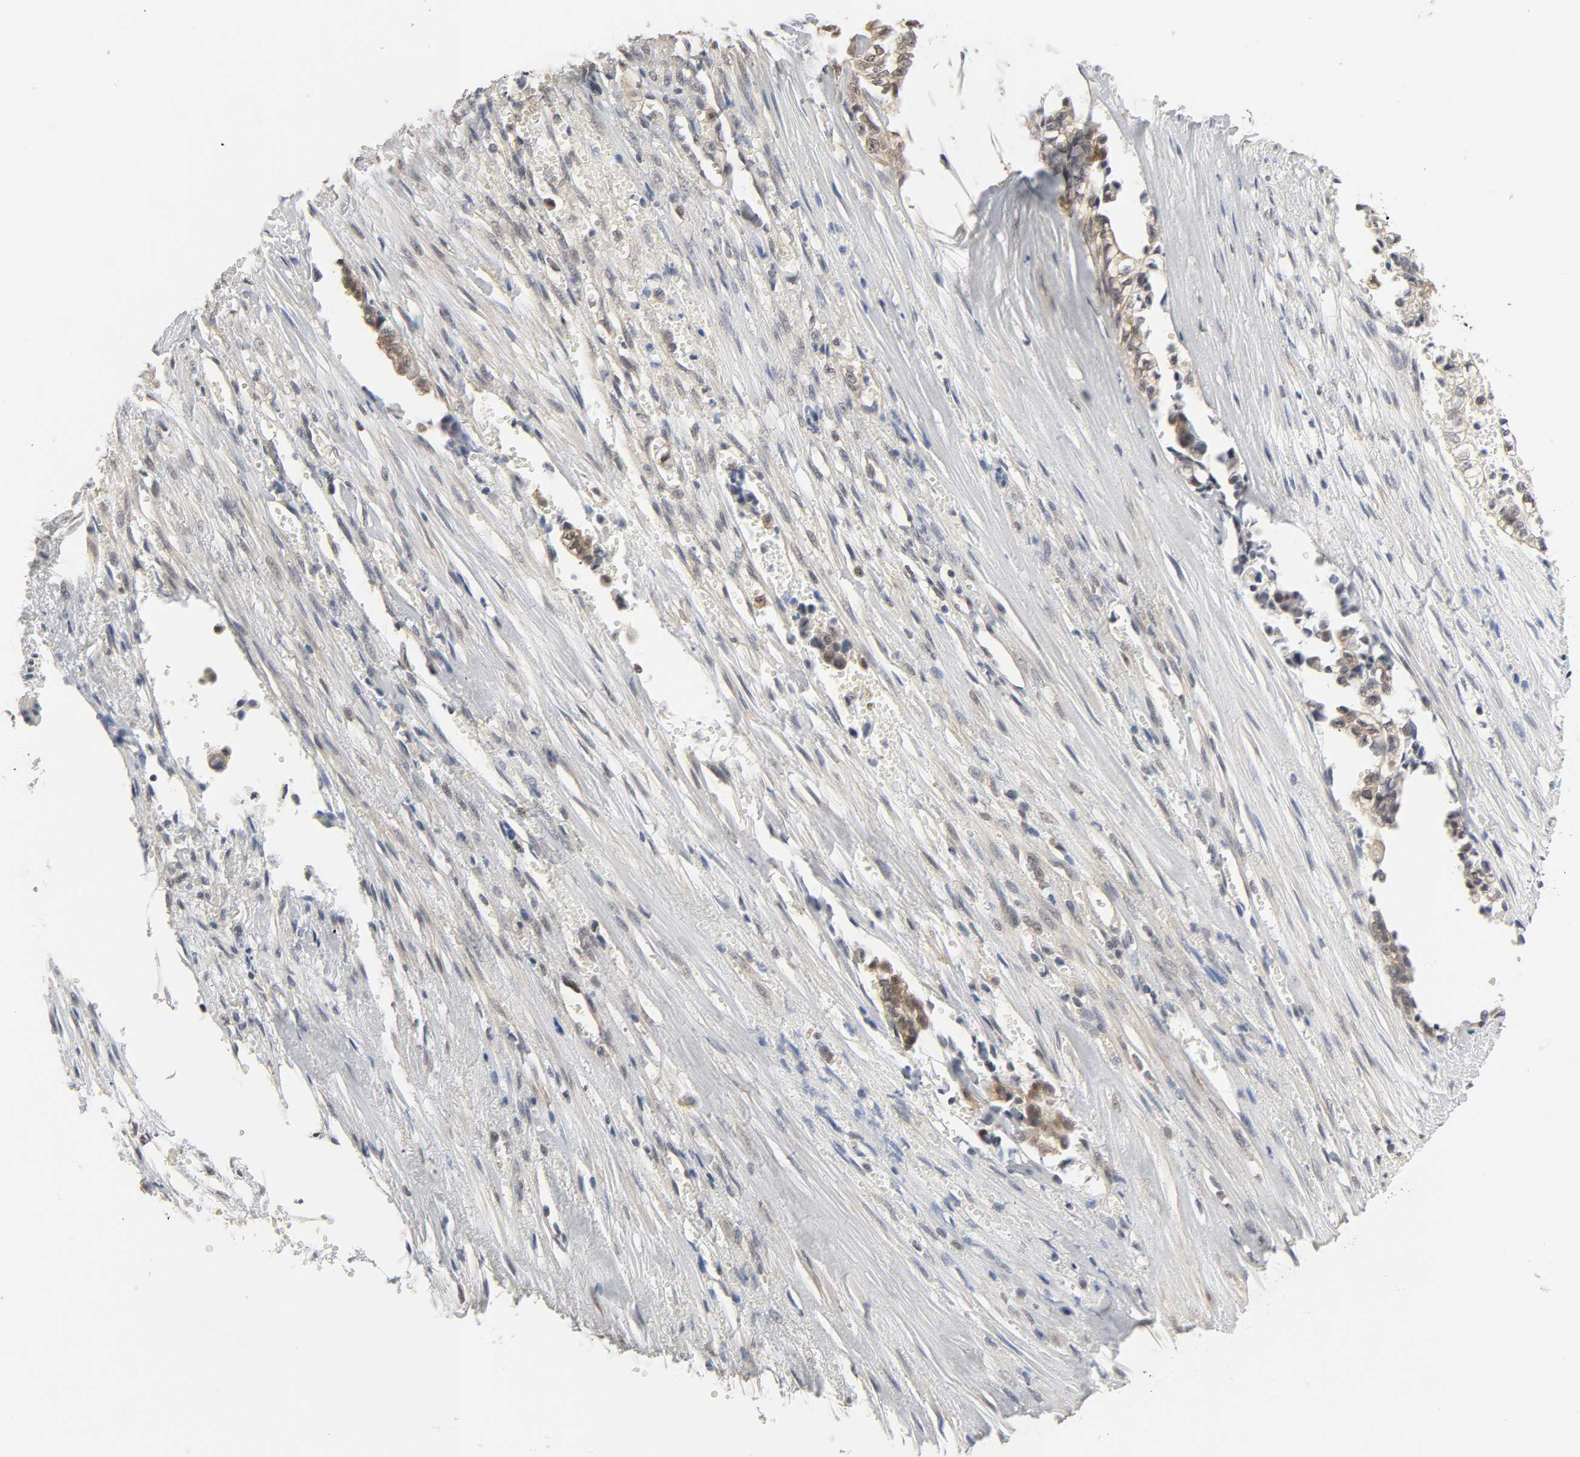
{"staining": {"intensity": "moderate", "quantity": "<25%", "location": "cytoplasmic/membranous"}, "tissue": "liver cancer", "cell_type": "Tumor cells", "image_type": "cancer", "snomed": [{"axis": "morphology", "description": "Cholangiocarcinoma"}, {"axis": "topography", "description": "Liver"}], "caption": "Immunohistochemistry (IHC) (DAB (3,3'-diaminobenzidine)) staining of human liver cholangiocarcinoma exhibits moderate cytoplasmic/membranous protein expression in approximately <25% of tumor cells. (IHC, brightfield microscopy, high magnification).", "gene": "ACSS2", "patient": {"sex": "female", "age": 70}}